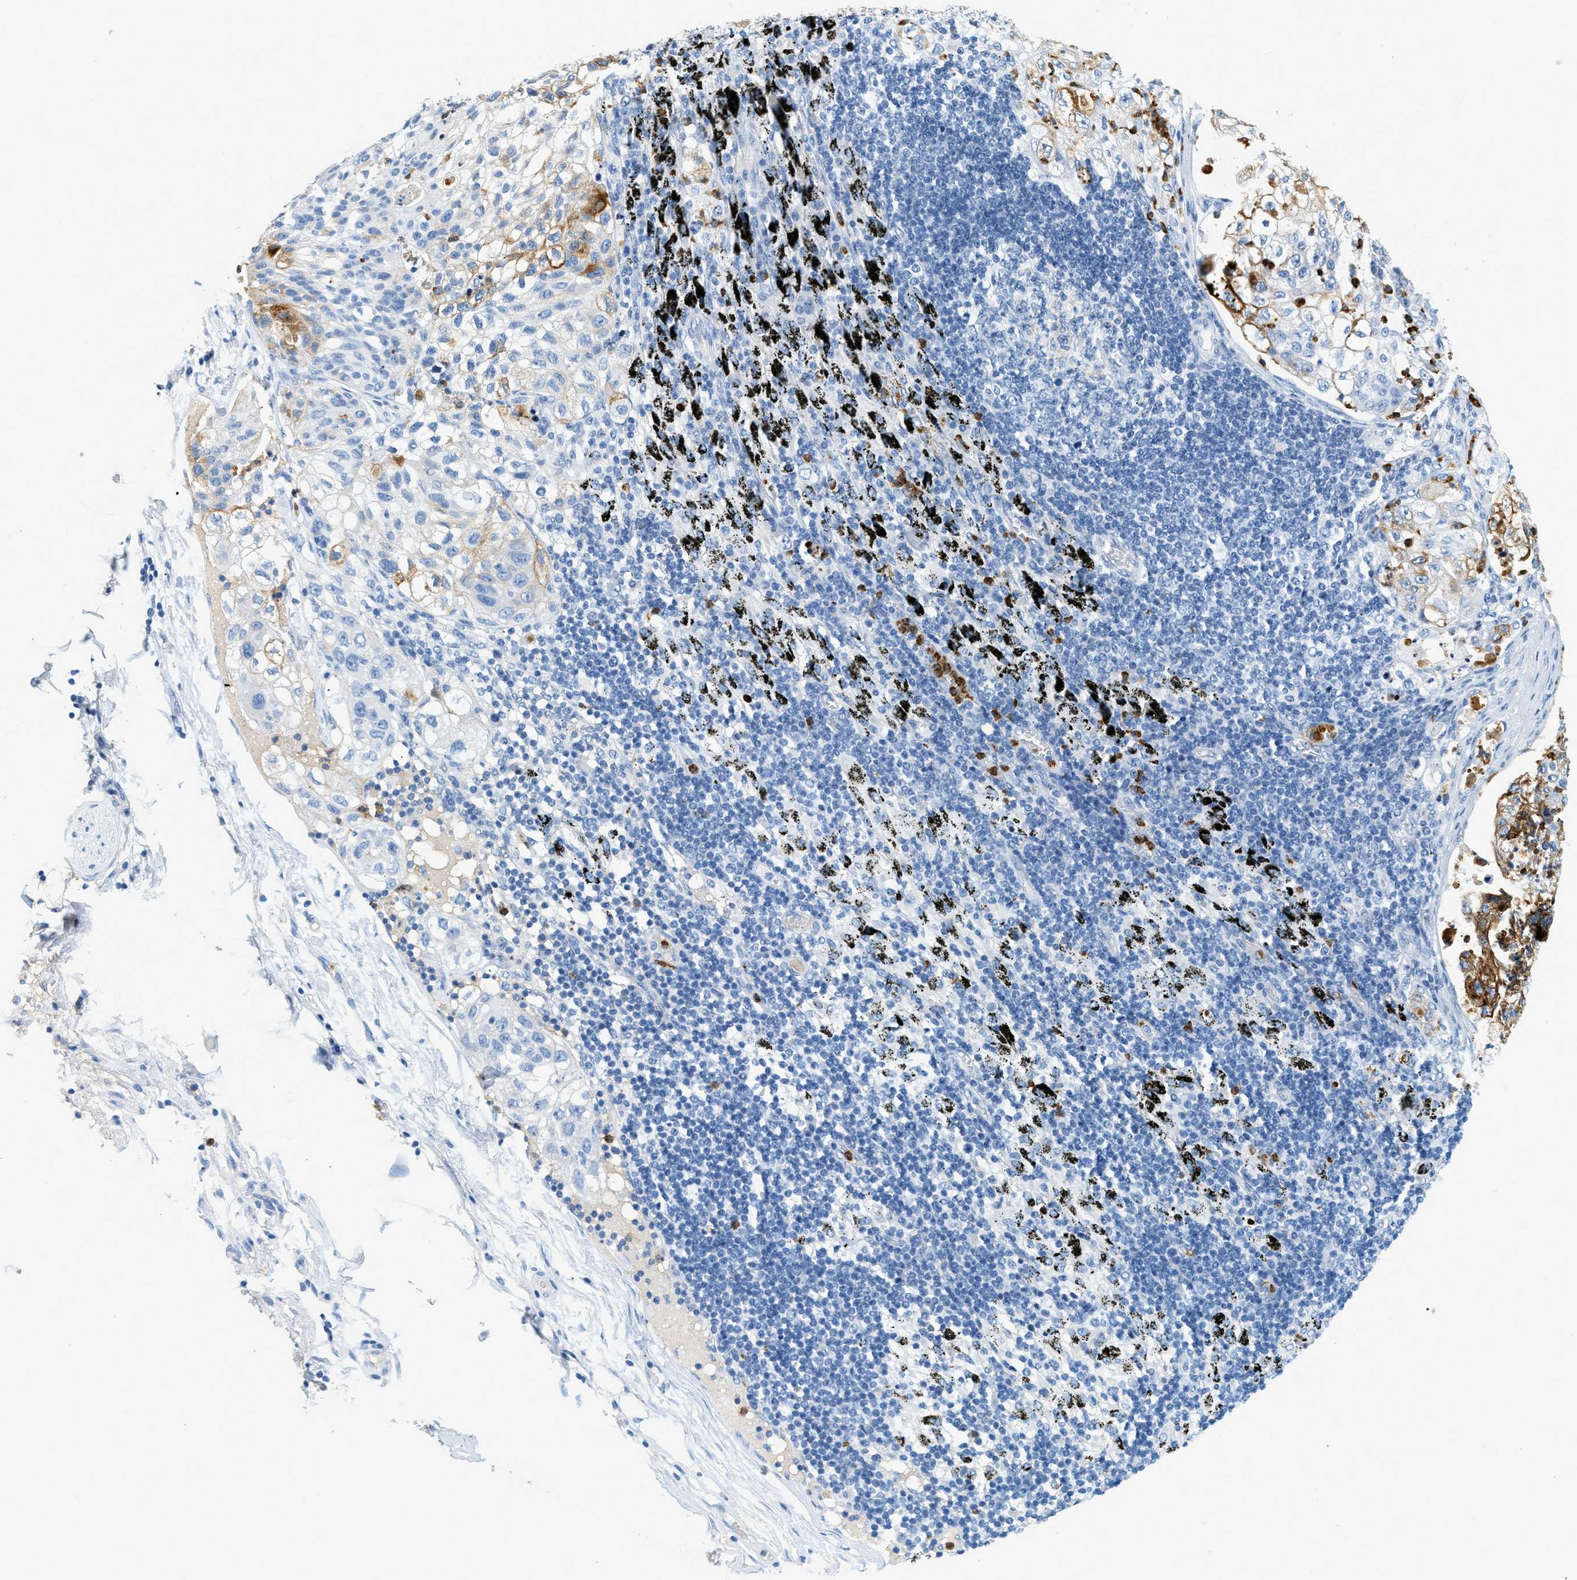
{"staining": {"intensity": "negative", "quantity": "none", "location": "none"}, "tissue": "lung cancer", "cell_type": "Tumor cells", "image_type": "cancer", "snomed": [{"axis": "morphology", "description": "Inflammation, NOS"}, {"axis": "morphology", "description": "Squamous cell carcinoma, NOS"}, {"axis": "topography", "description": "Lymph node"}, {"axis": "topography", "description": "Soft tissue"}, {"axis": "topography", "description": "Lung"}], "caption": "This is an IHC micrograph of human squamous cell carcinoma (lung). There is no expression in tumor cells.", "gene": "LCN2", "patient": {"sex": "male", "age": 66}}